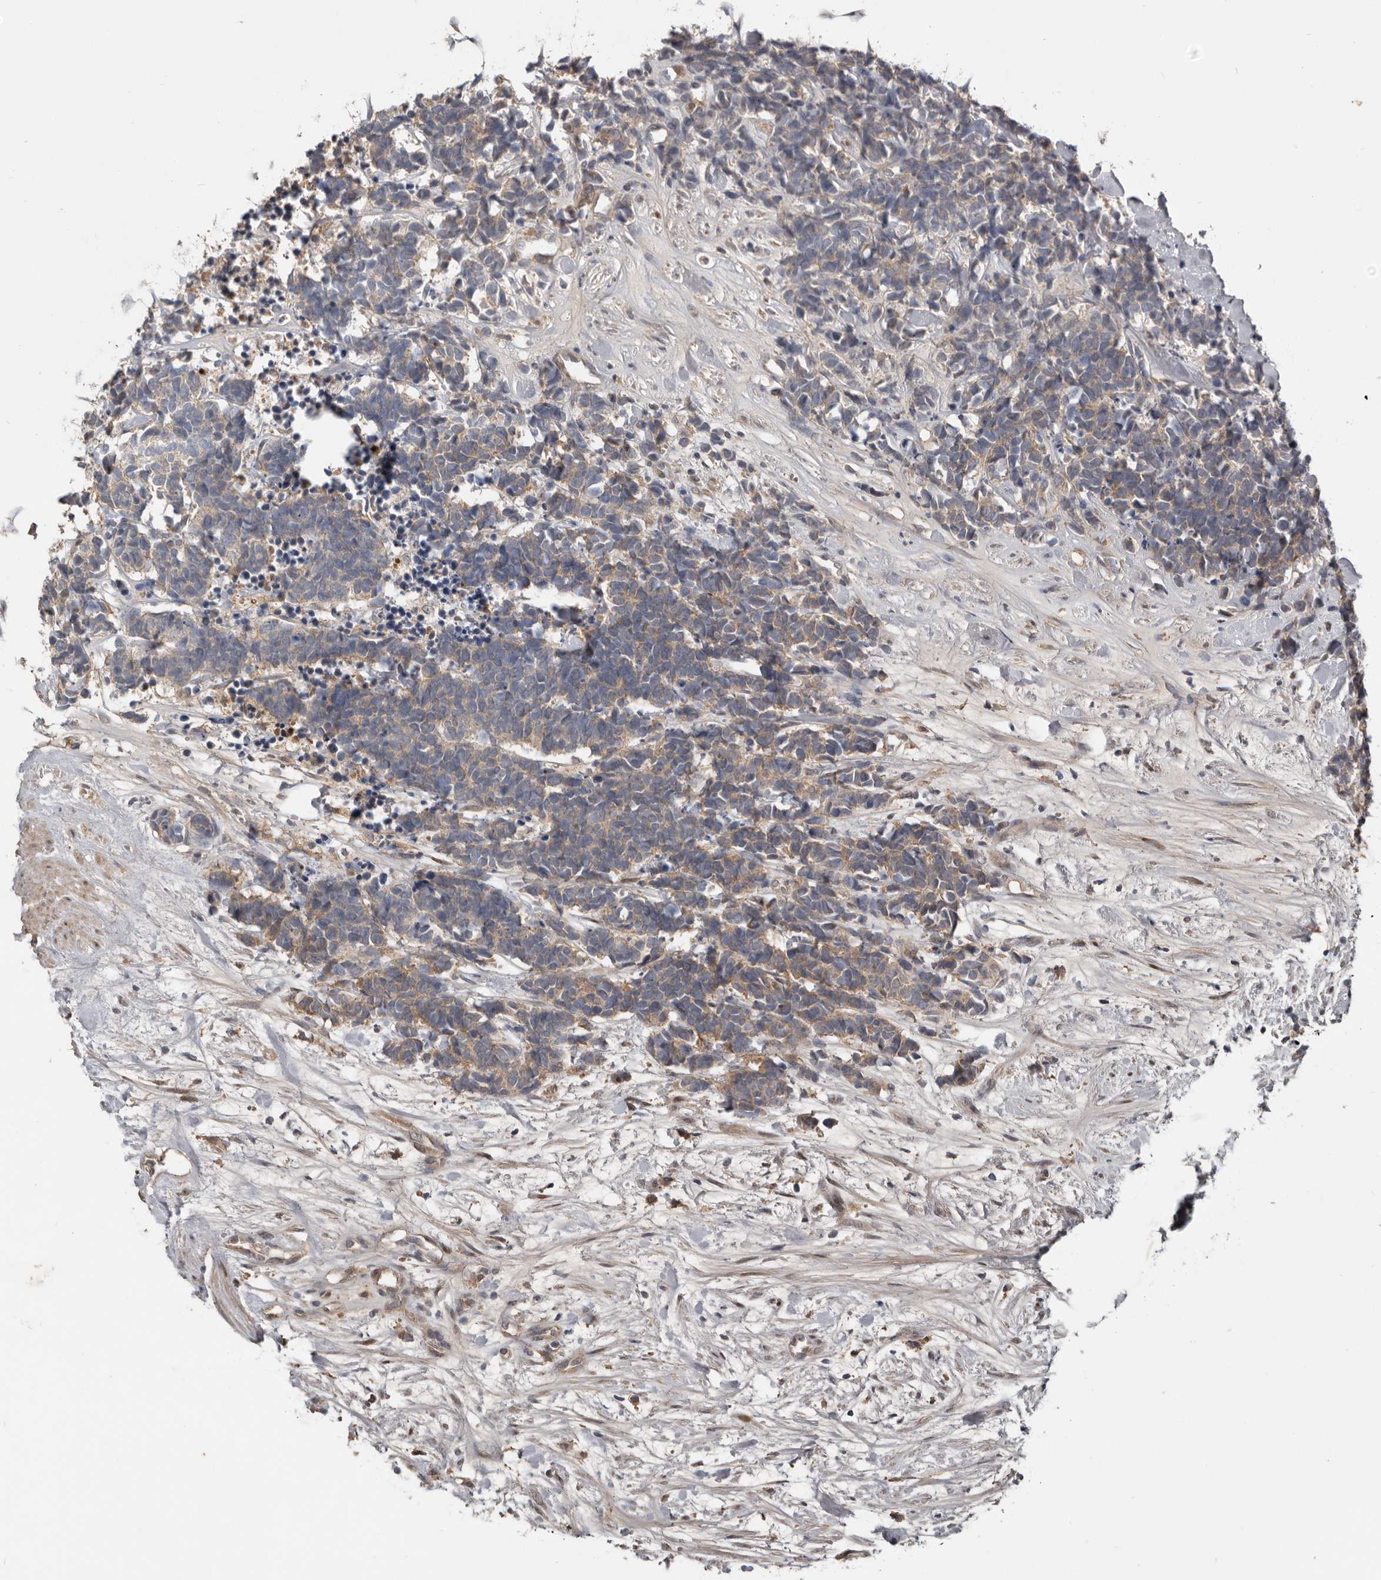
{"staining": {"intensity": "weak", "quantity": ">75%", "location": "cytoplasmic/membranous"}, "tissue": "carcinoid", "cell_type": "Tumor cells", "image_type": "cancer", "snomed": [{"axis": "morphology", "description": "Carcinoma, NOS"}, {"axis": "morphology", "description": "Carcinoid, malignant, NOS"}, {"axis": "topography", "description": "Urinary bladder"}], "caption": "This image demonstrates immunohistochemistry (IHC) staining of human carcinoma, with low weak cytoplasmic/membranous expression in about >75% of tumor cells.", "gene": "NMUR1", "patient": {"sex": "male", "age": 57}}